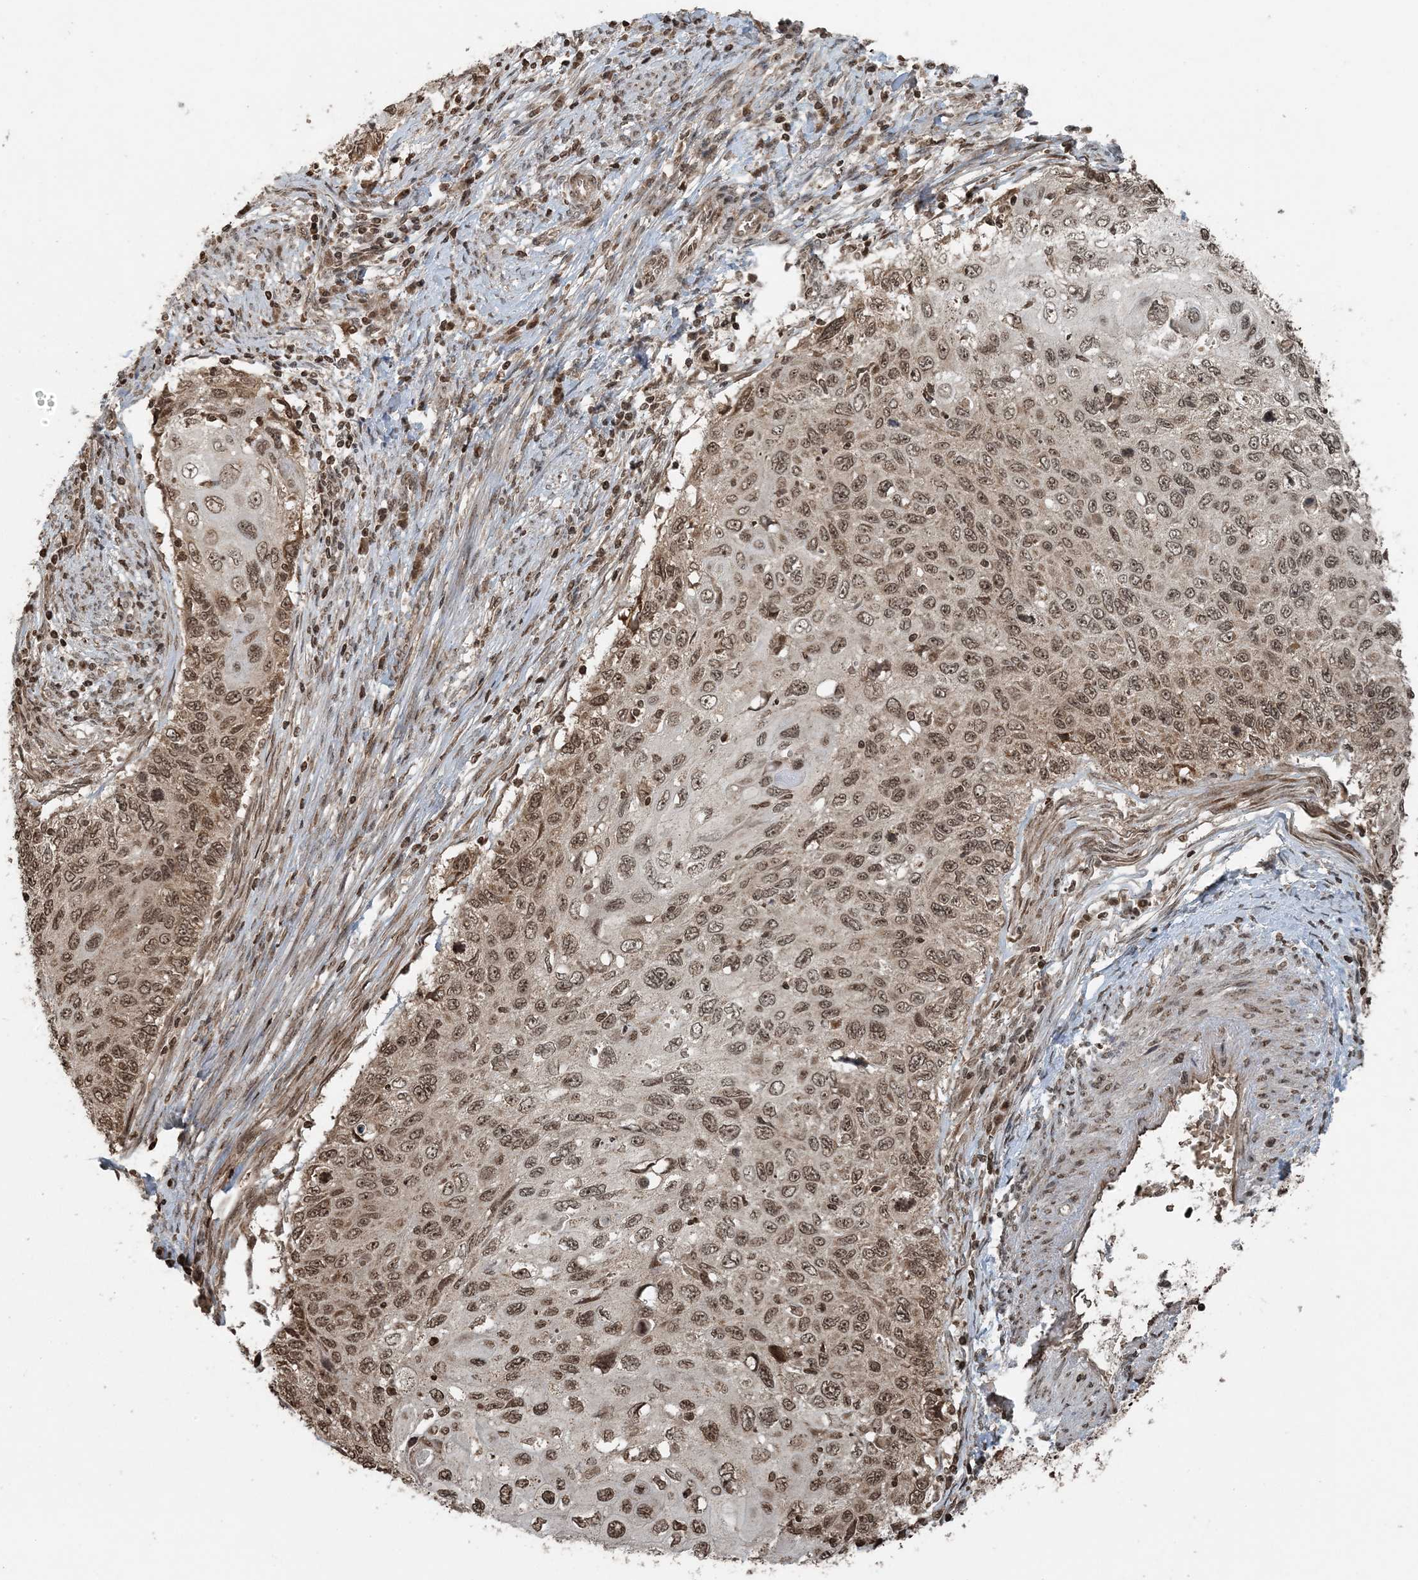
{"staining": {"intensity": "moderate", "quantity": ">75%", "location": "nuclear"}, "tissue": "cervical cancer", "cell_type": "Tumor cells", "image_type": "cancer", "snomed": [{"axis": "morphology", "description": "Squamous cell carcinoma, NOS"}, {"axis": "topography", "description": "Cervix"}], "caption": "Tumor cells display moderate nuclear expression in approximately >75% of cells in cervical cancer.", "gene": "ZFAND2B", "patient": {"sex": "female", "age": 70}}